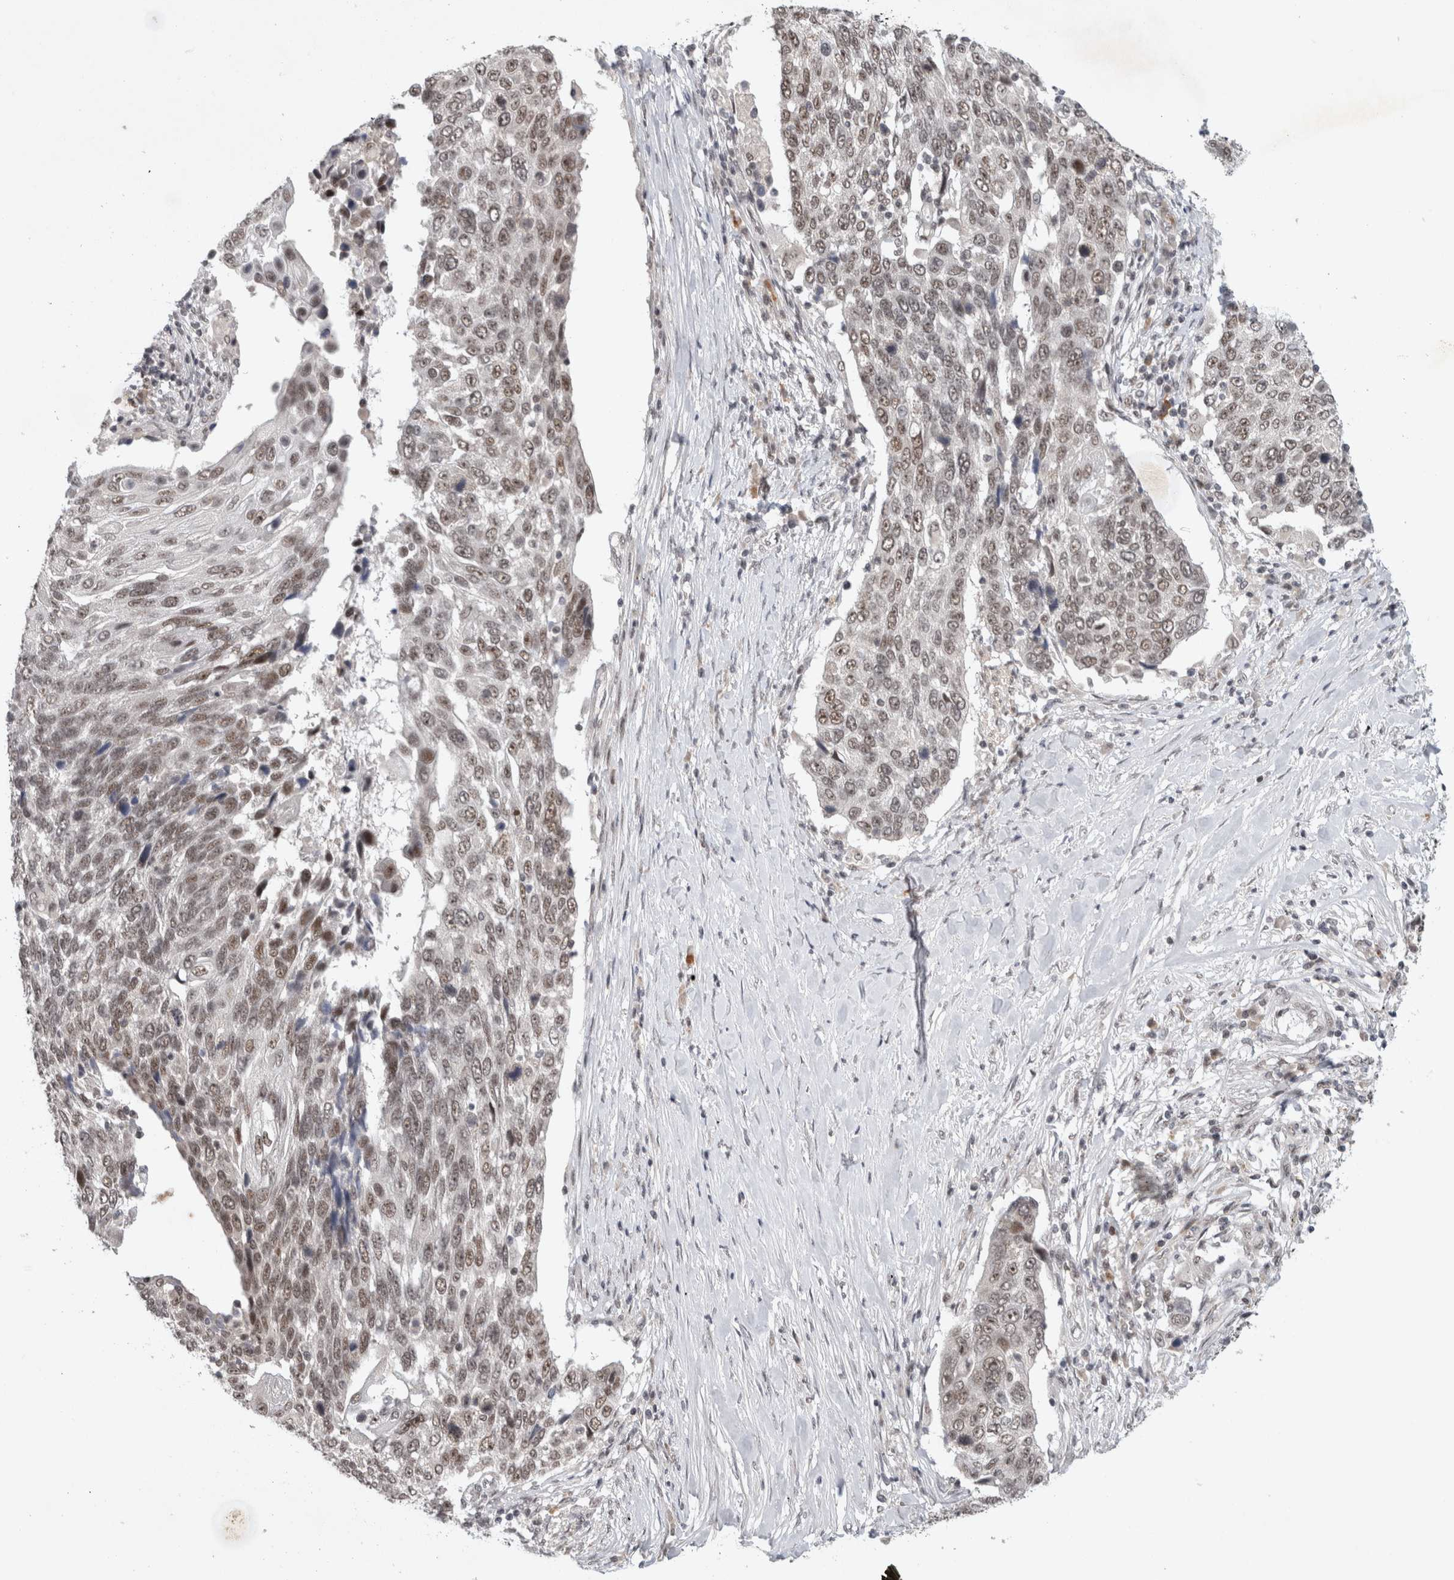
{"staining": {"intensity": "weak", "quantity": ">75%", "location": "nuclear"}, "tissue": "lung cancer", "cell_type": "Tumor cells", "image_type": "cancer", "snomed": [{"axis": "morphology", "description": "Squamous cell carcinoma, NOS"}, {"axis": "topography", "description": "Lung"}], "caption": "Squamous cell carcinoma (lung) stained with DAB (3,3'-diaminobenzidine) immunohistochemistry (IHC) exhibits low levels of weak nuclear staining in approximately >75% of tumor cells.", "gene": "HESX1", "patient": {"sex": "male", "age": 66}}